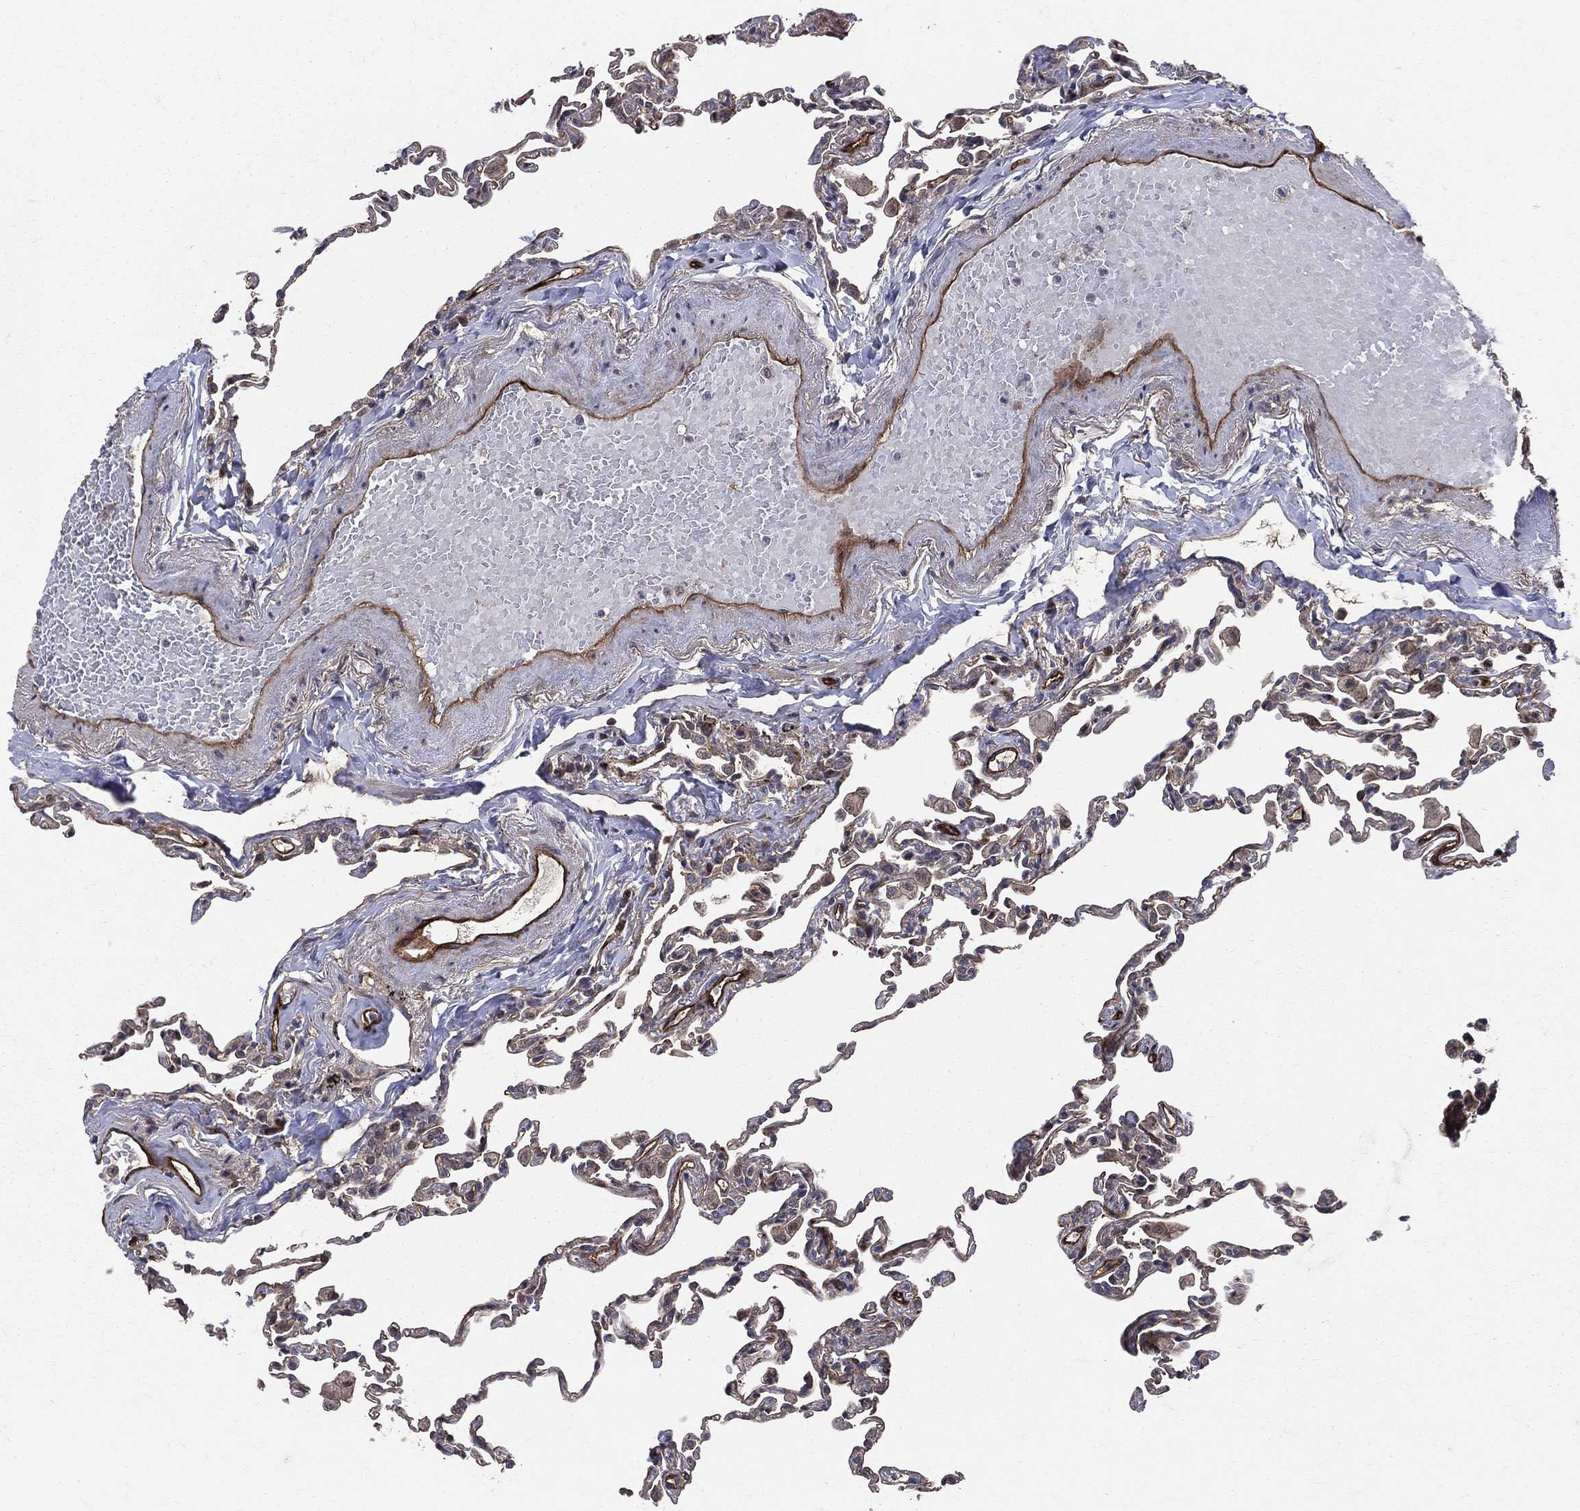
{"staining": {"intensity": "negative", "quantity": "none", "location": "none"}, "tissue": "lung", "cell_type": "Alveolar cells", "image_type": "normal", "snomed": [{"axis": "morphology", "description": "Normal tissue, NOS"}, {"axis": "topography", "description": "Lung"}], "caption": "The photomicrograph reveals no significant expression in alveolar cells of lung.", "gene": "ENTPD1", "patient": {"sex": "female", "age": 57}}